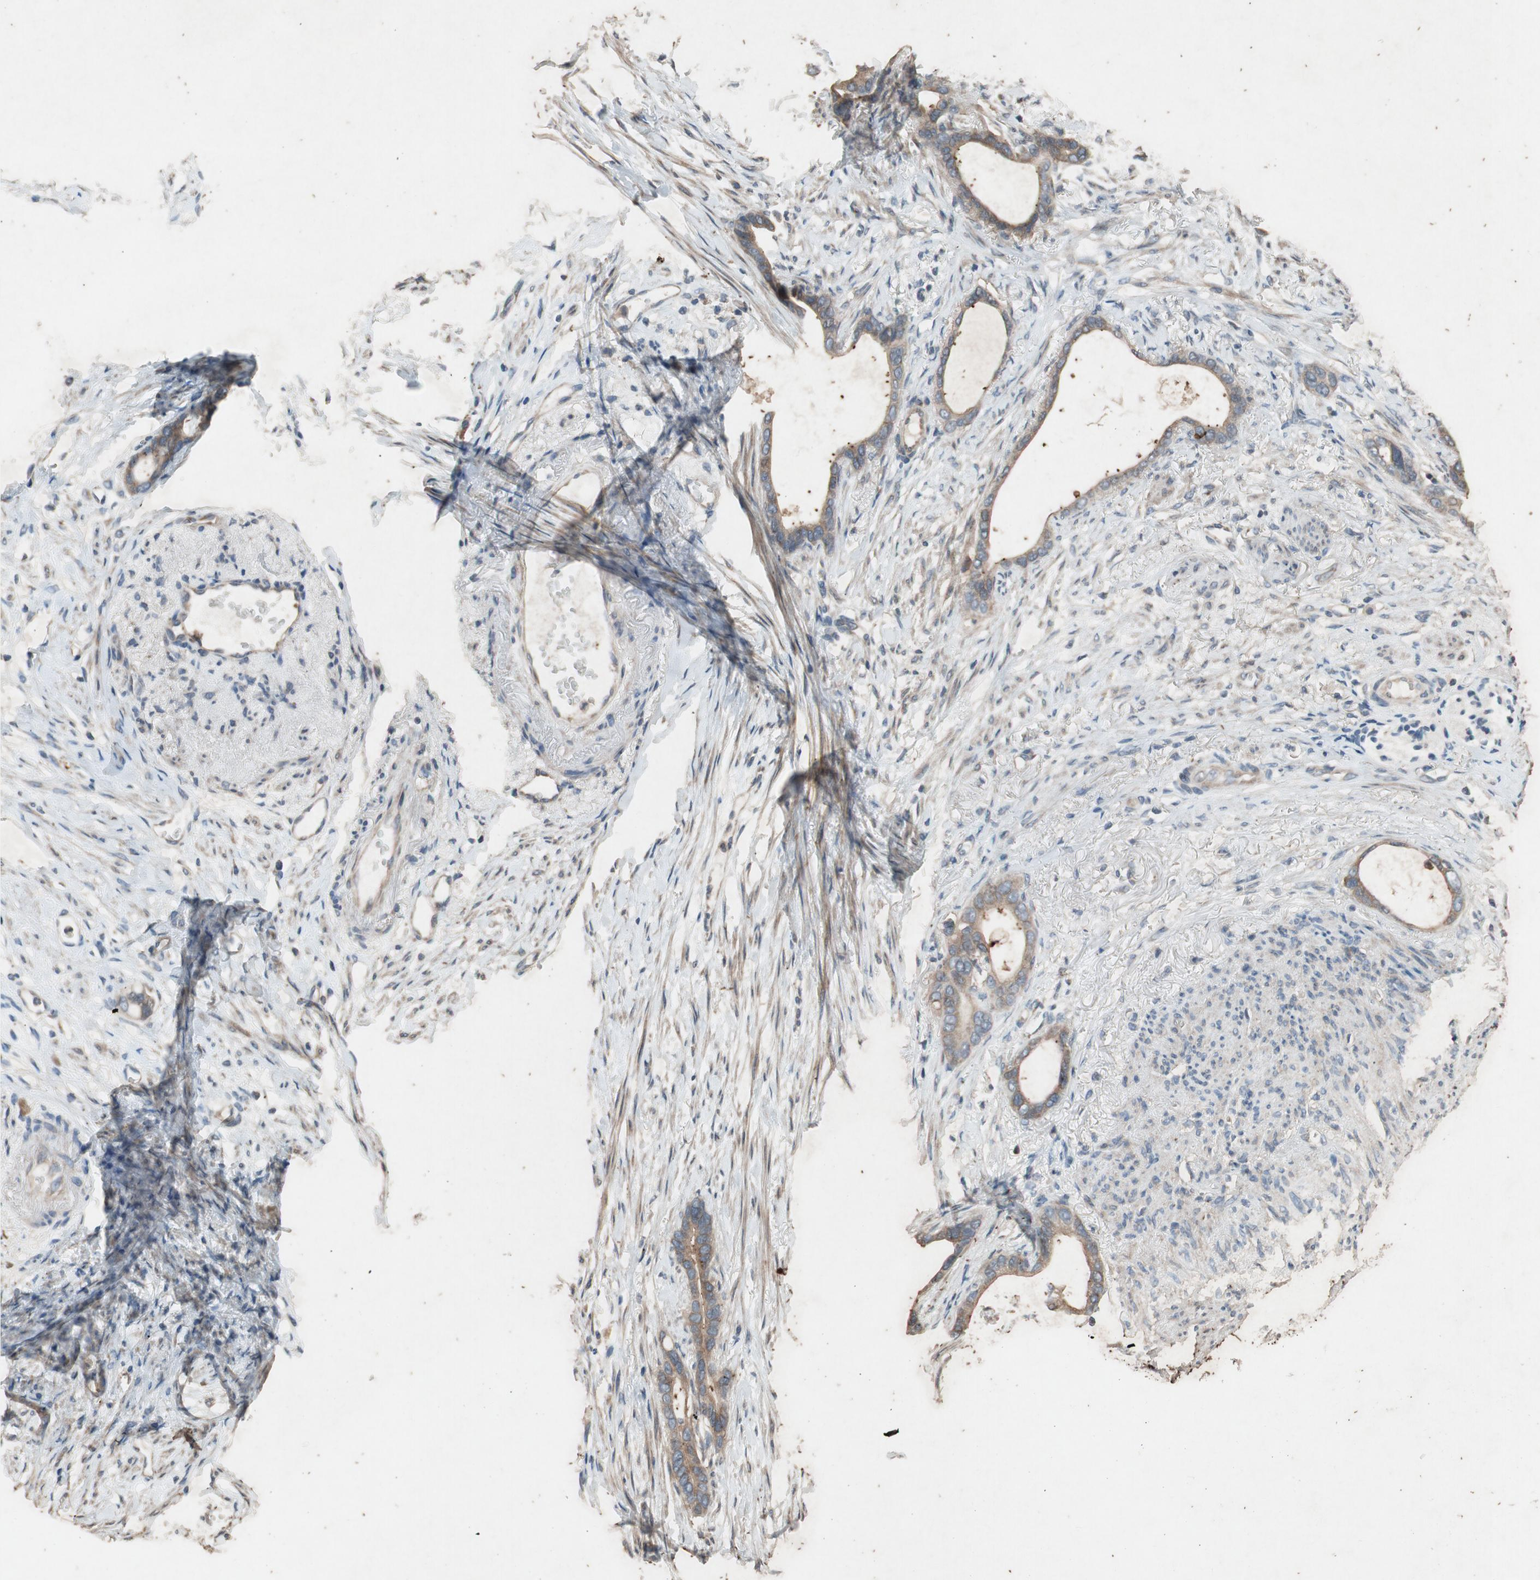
{"staining": {"intensity": "moderate", "quantity": ">75%", "location": "cytoplasmic/membranous"}, "tissue": "stomach cancer", "cell_type": "Tumor cells", "image_type": "cancer", "snomed": [{"axis": "morphology", "description": "Adenocarcinoma, NOS"}, {"axis": "topography", "description": "Stomach"}], "caption": "Human stomach cancer (adenocarcinoma) stained with a protein marker reveals moderate staining in tumor cells.", "gene": "ATP2C1", "patient": {"sex": "female", "age": 75}}